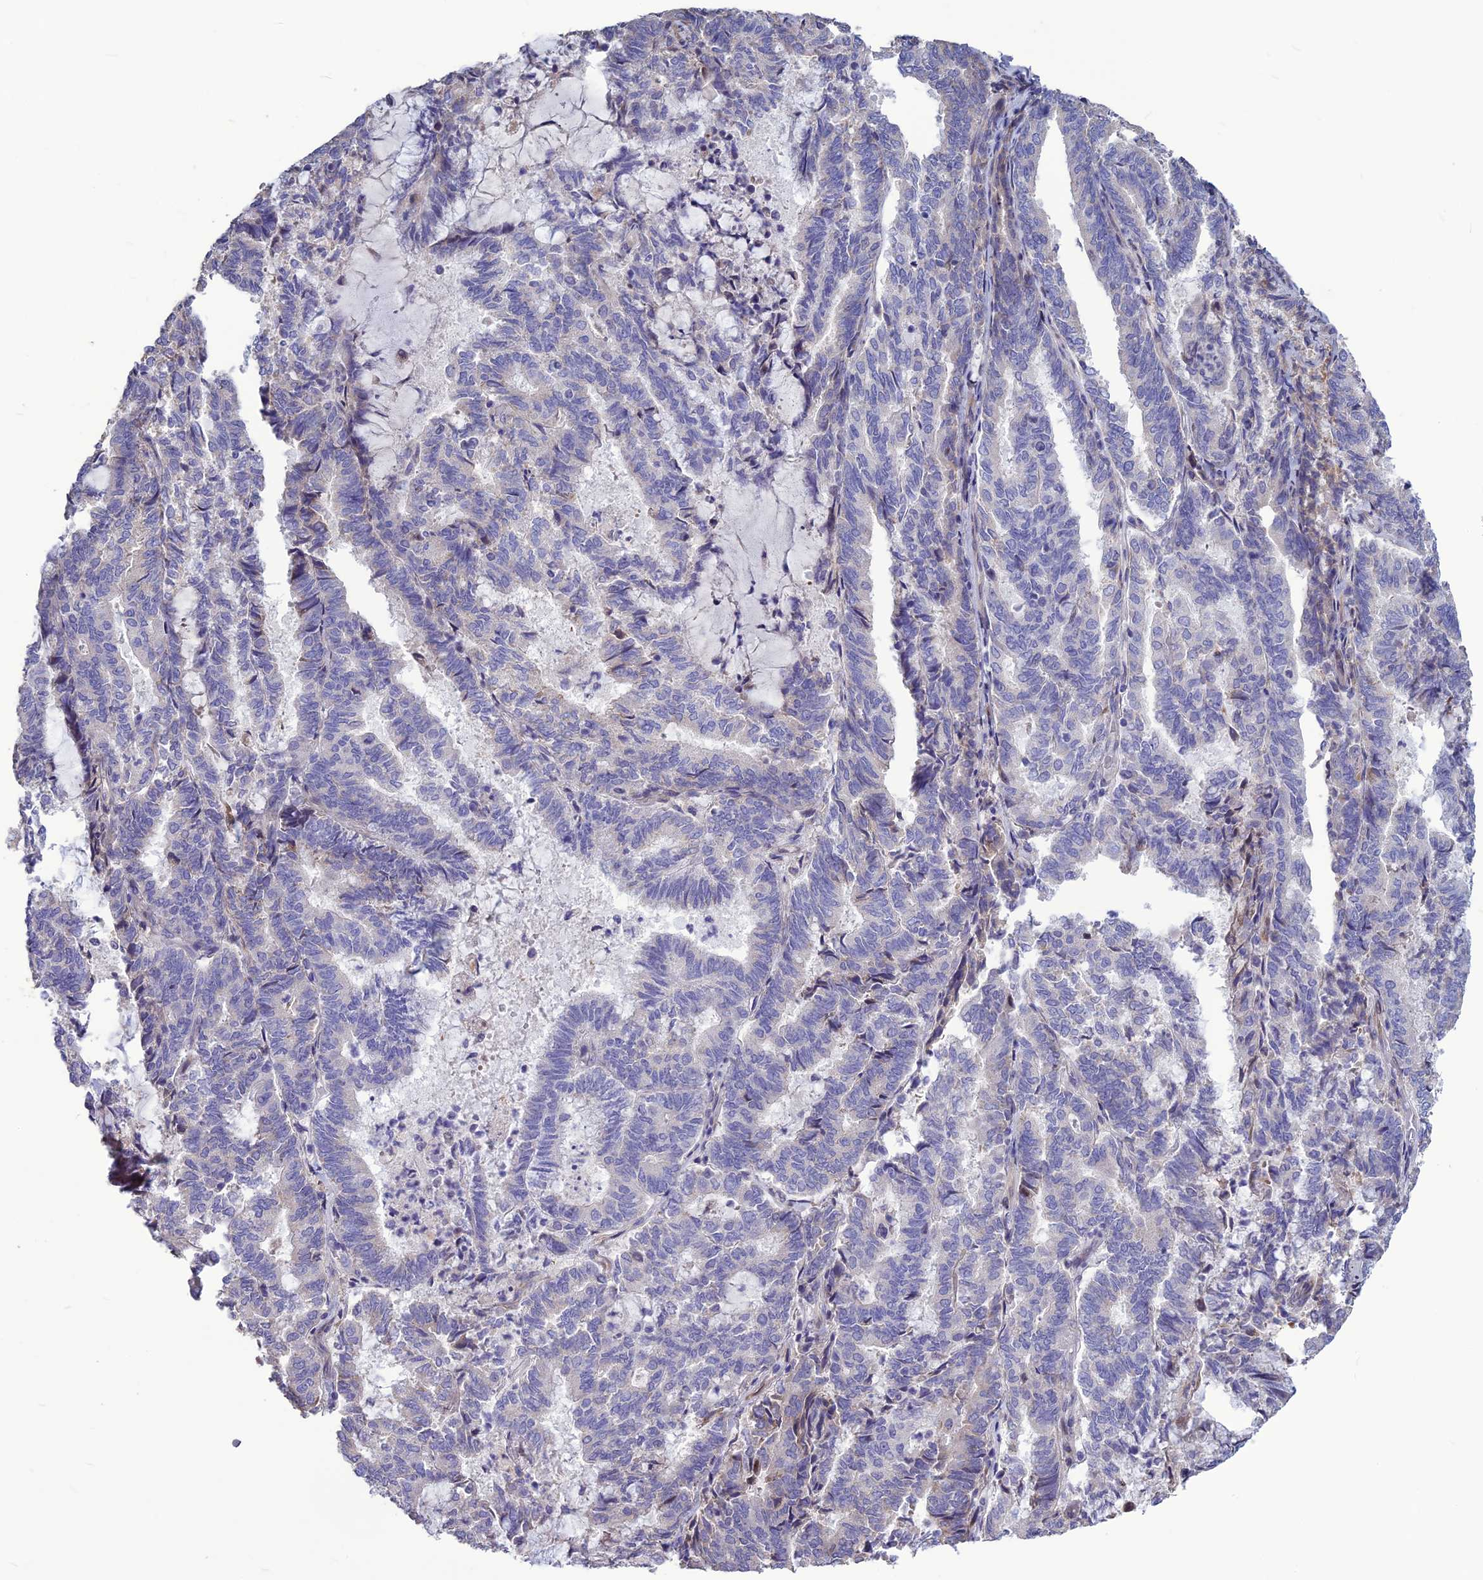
{"staining": {"intensity": "negative", "quantity": "none", "location": "none"}, "tissue": "endometrial cancer", "cell_type": "Tumor cells", "image_type": "cancer", "snomed": [{"axis": "morphology", "description": "Adenocarcinoma, NOS"}, {"axis": "topography", "description": "Endometrium"}], "caption": "This is an IHC histopathology image of endometrial cancer. There is no expression in tumor cells.", "gene": "SPG21", "patient": {"sex": "female", "age": 80}}